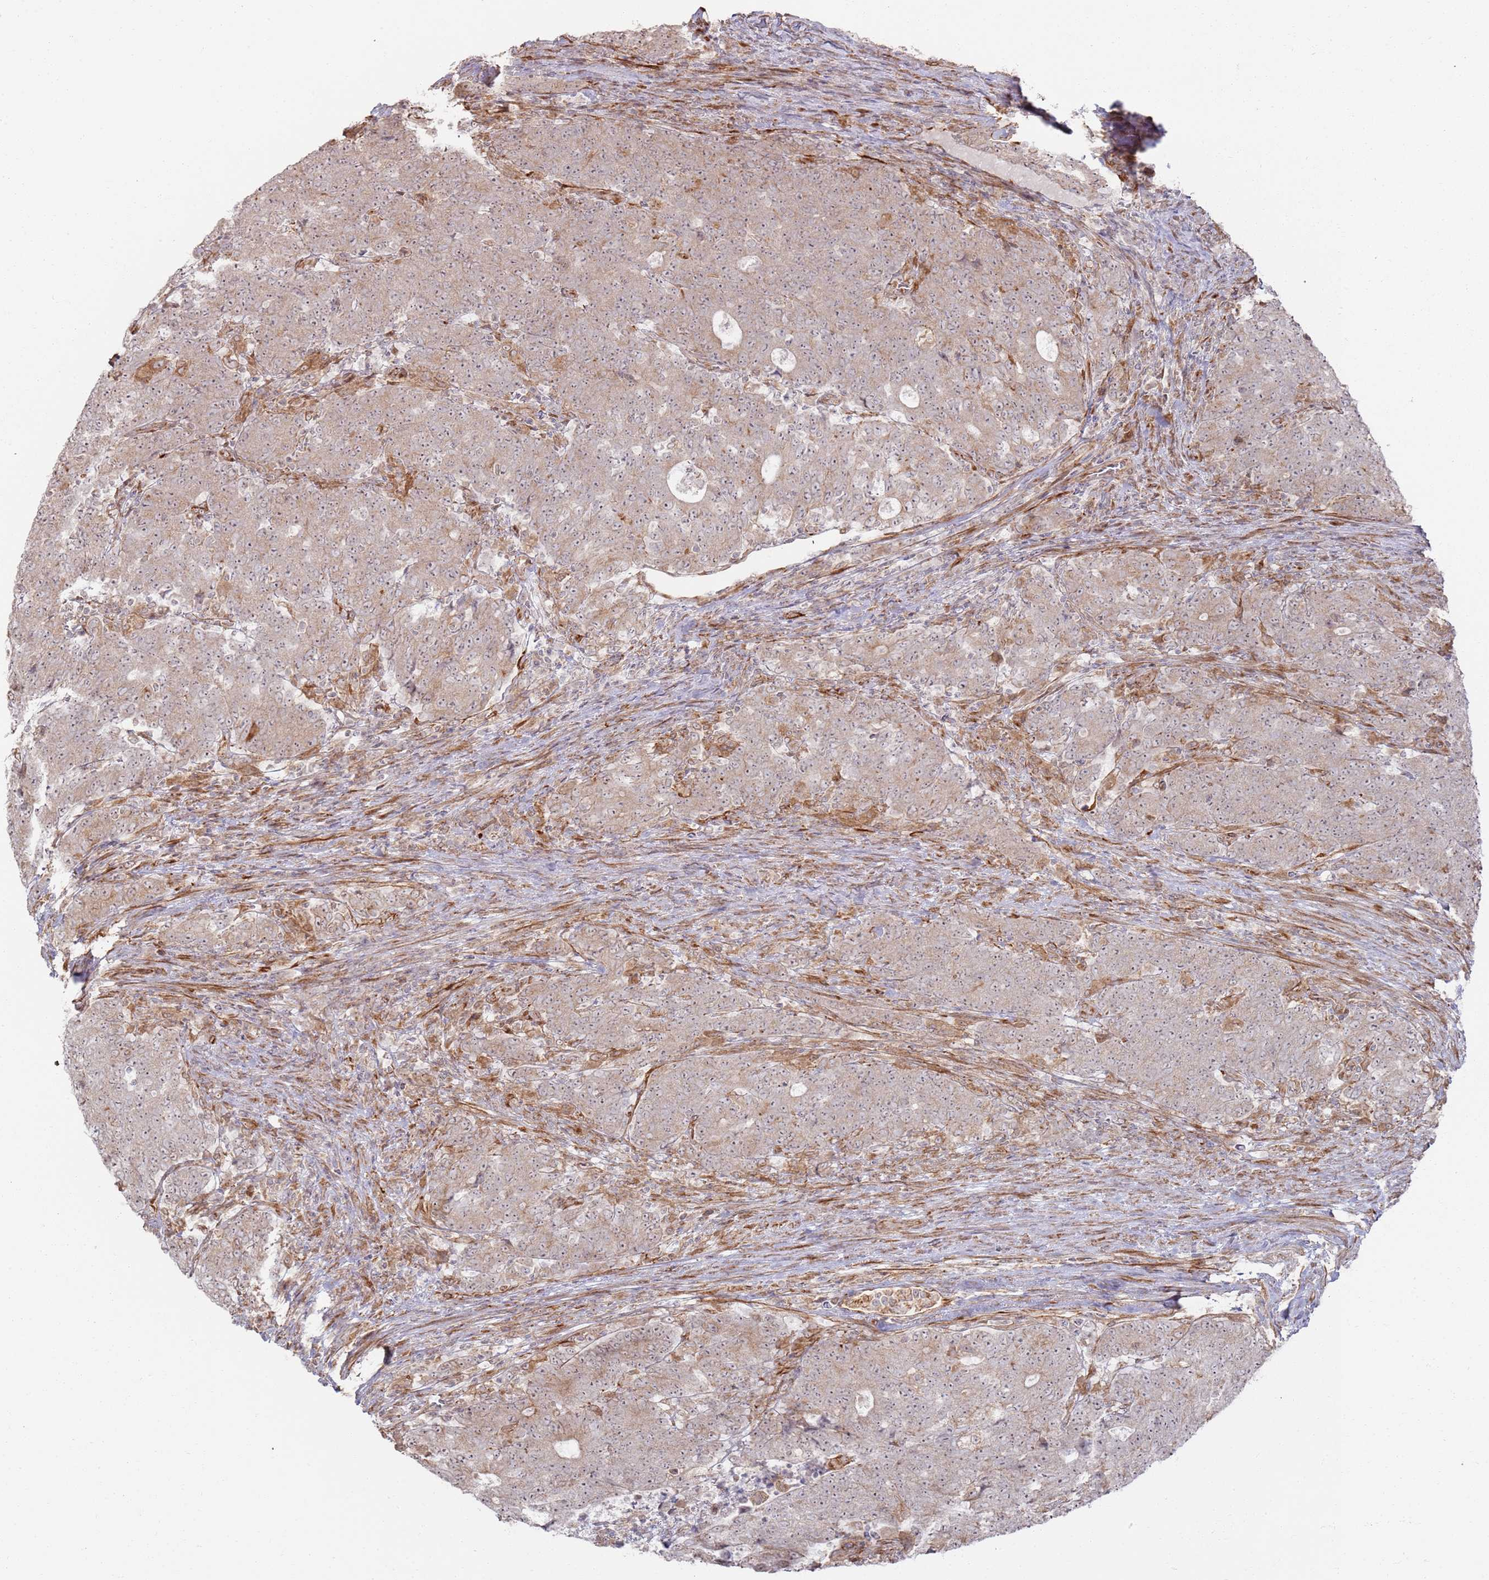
{"staining": {"intensity": "weak", "quantity": ">75%", "location": "cytoplasmic/membranous,nuclear"}, "tissue": "colorectal cancer", "cell_type": "Tumor cells", "image_type": "cancer", "snomed": [{"axis": "morphology", "description": "Adenocarcinoma, NOS"}, {"axis": "topography", "description": "Colon"}], "caption": "Human colorectal cancer stained for a protein (brown) shows weak cytoplasmic/membranous and nuclear positive positivity in approximately >75% of tumor cells.", "gene": "PHF21A", "patient": {"sex": "female", "age": 75}}